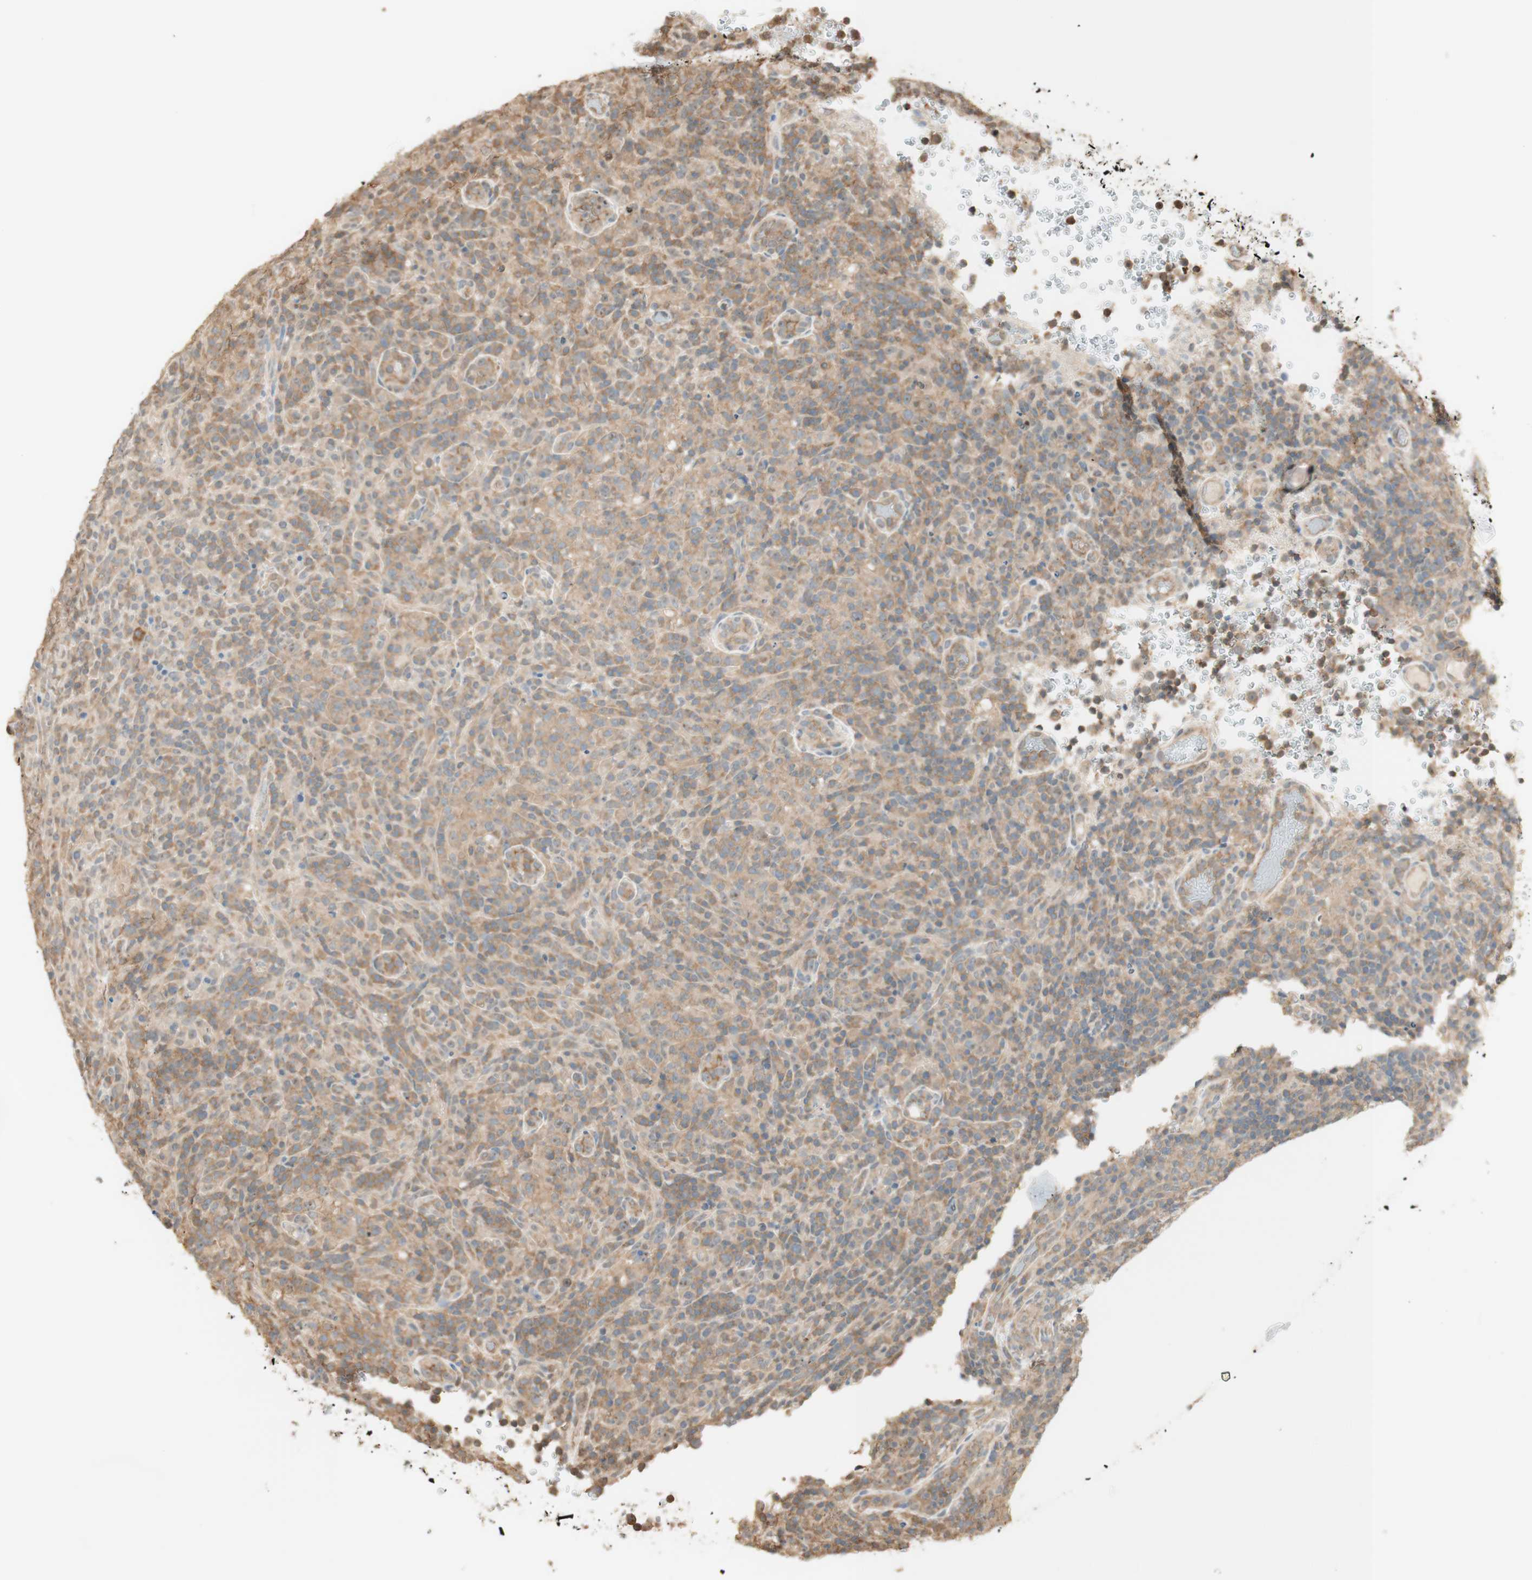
{"staining": {"intensity": "moderate", "quantity": ">75%", "location": "cytoplasmic/membranous"}, "tissue": "lymphoma", "cell_type": "Tumor cells", "image_type": "cancer", "snomed": [{"axis": "morphology", "description": "Malignant lymphoma, non-Hodgkin's type, High grade"}, {"axis": "topography", "description": "Lymph node"}], "caption": "Human lymphoma stained for a protein (brown) shows moderate cytoplasmic/membranous positive staining in about >75% of tumor cells.", "gene": "SPINT2", "patient": {"sex": "female", "age": 76}}